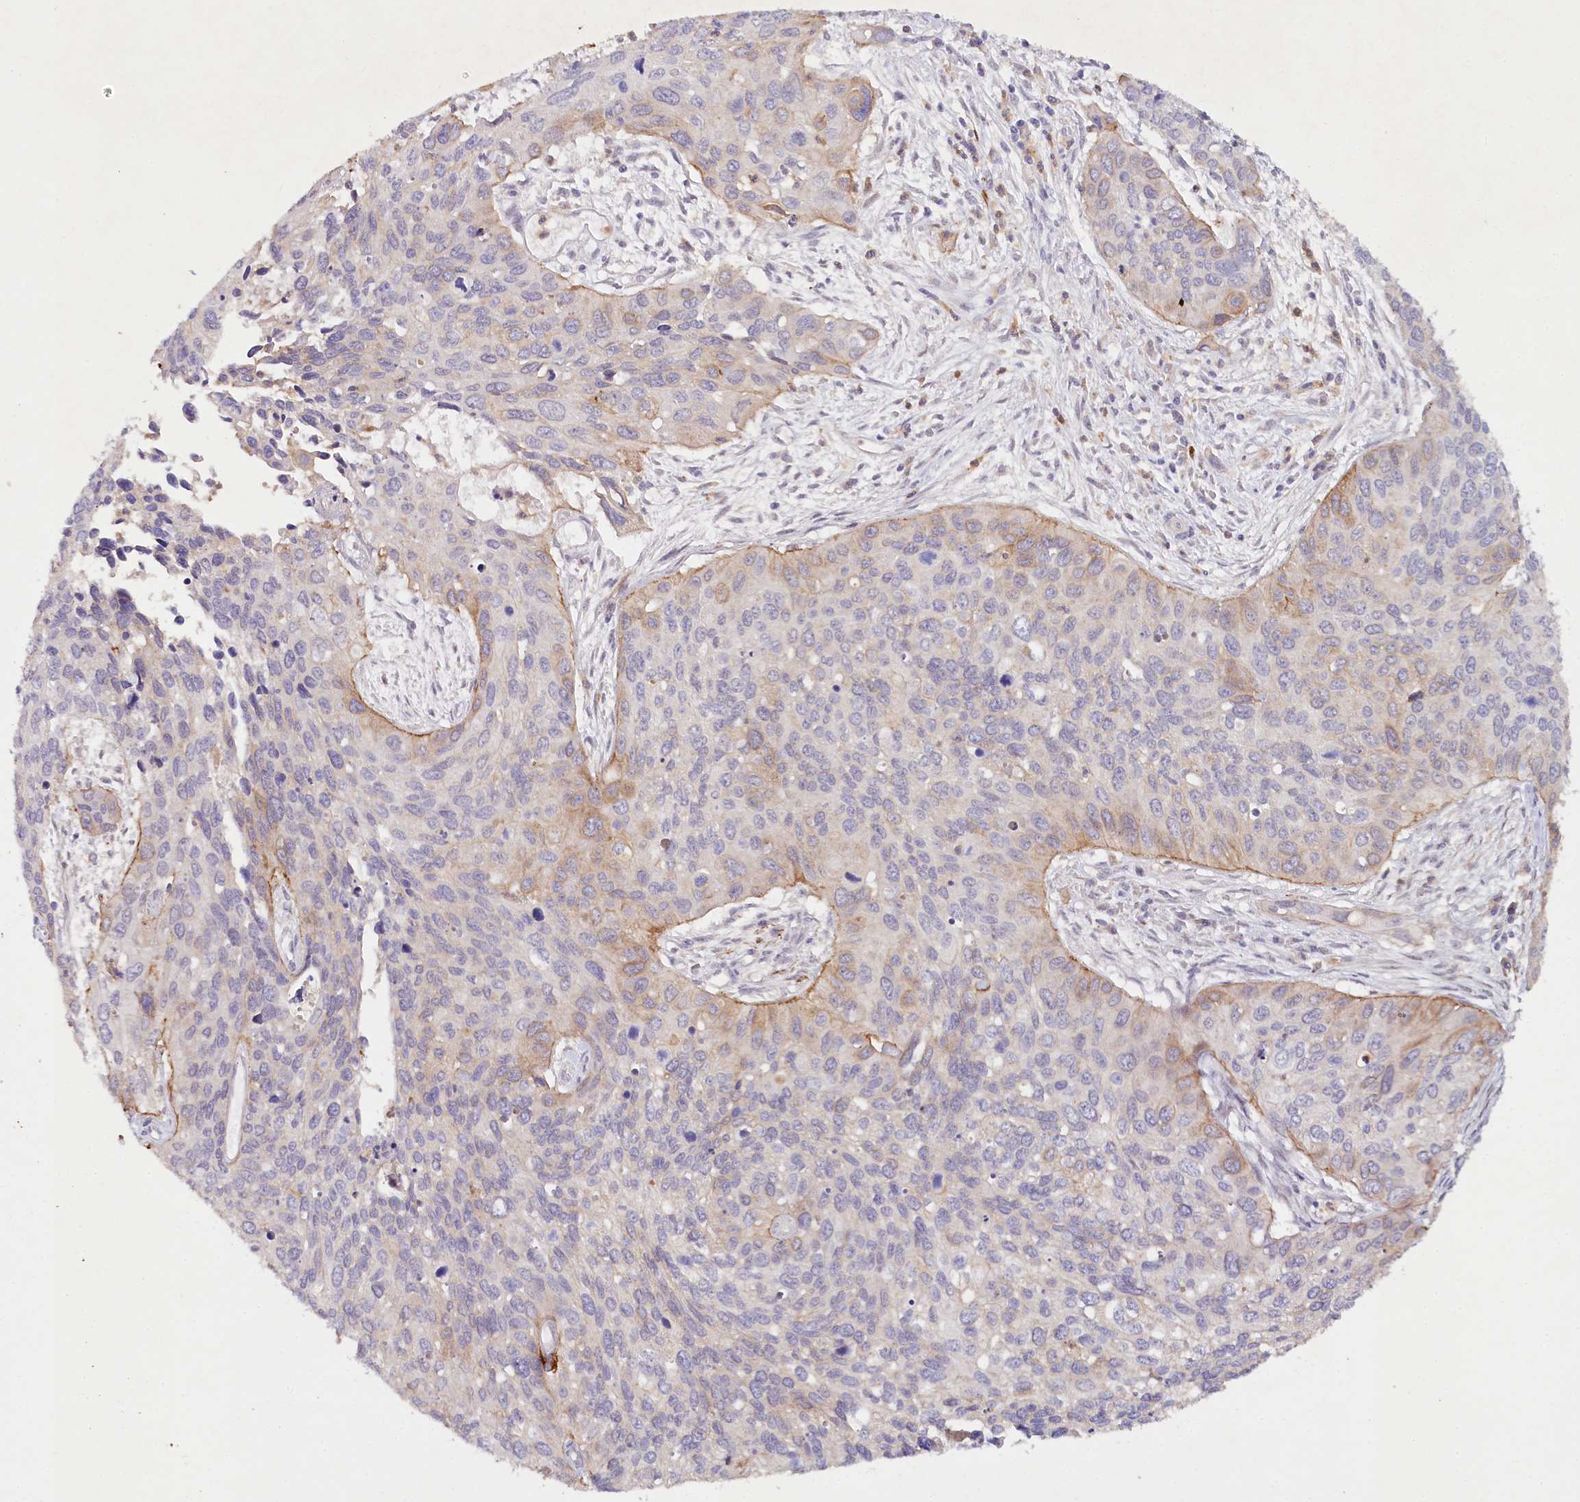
{"staining": {"intensity": "moderate", "quantity": "<25%", "location": "cytoplasmic/membranous"}, "tissue": "cervical cancer", "cell_type": "Tumor cells", "image_type": "cancer", "snomed": [{"axis": "morphology", "description": "Squamous cell carcinoma, NOS"}, {"axis": "topography", "description": "Cervix"}], "caption": "Cervical cancer stained for a protein (brown) demonstrates moderate cytoplasmic/membranous positive staining in approximately <25% of tumor cells.", "gene": "ALDH3B1", "patient": {"sex": "female", "age": 55}}